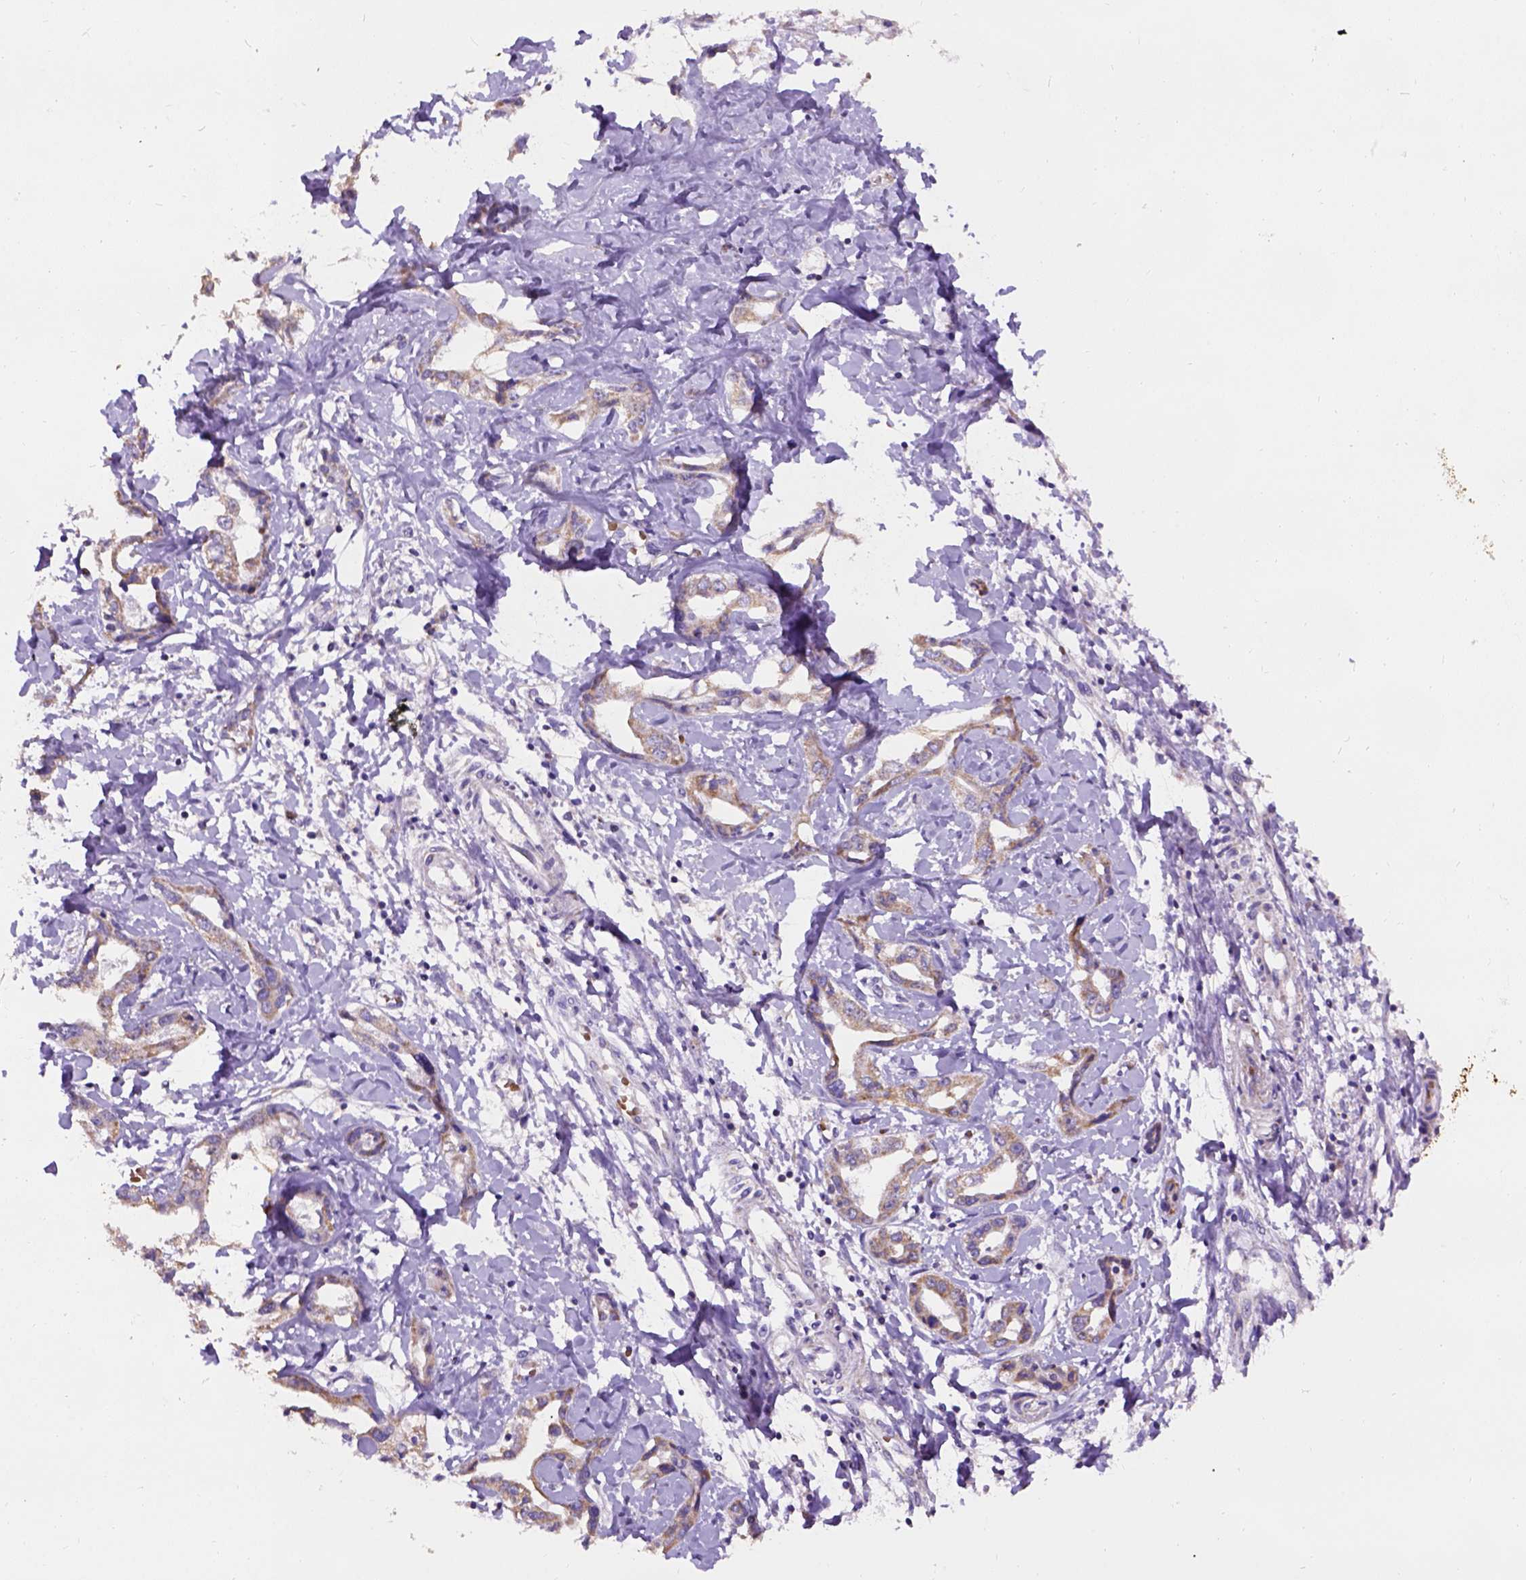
{"staining": {"intensity": "moderate", "quantity": "<25%", "location": "cytoplasmic/membranous"}, "tissue": "liver cancer", "cell_type": "Tumor cells", "image_type": "cancer", "snomed": [{"axis": "morphology", "description": "Cholangiocarcinoma"}, {"axis": "topography", "description": "Liver"}], "caption": "Liver cancer stained with a brown dye reveals moderate cytoplasmic/membranous positive positivity in about <25% of tumor cells.", "gene": "L2HGDH", "patient": {"sex": "male", "age": 59}}